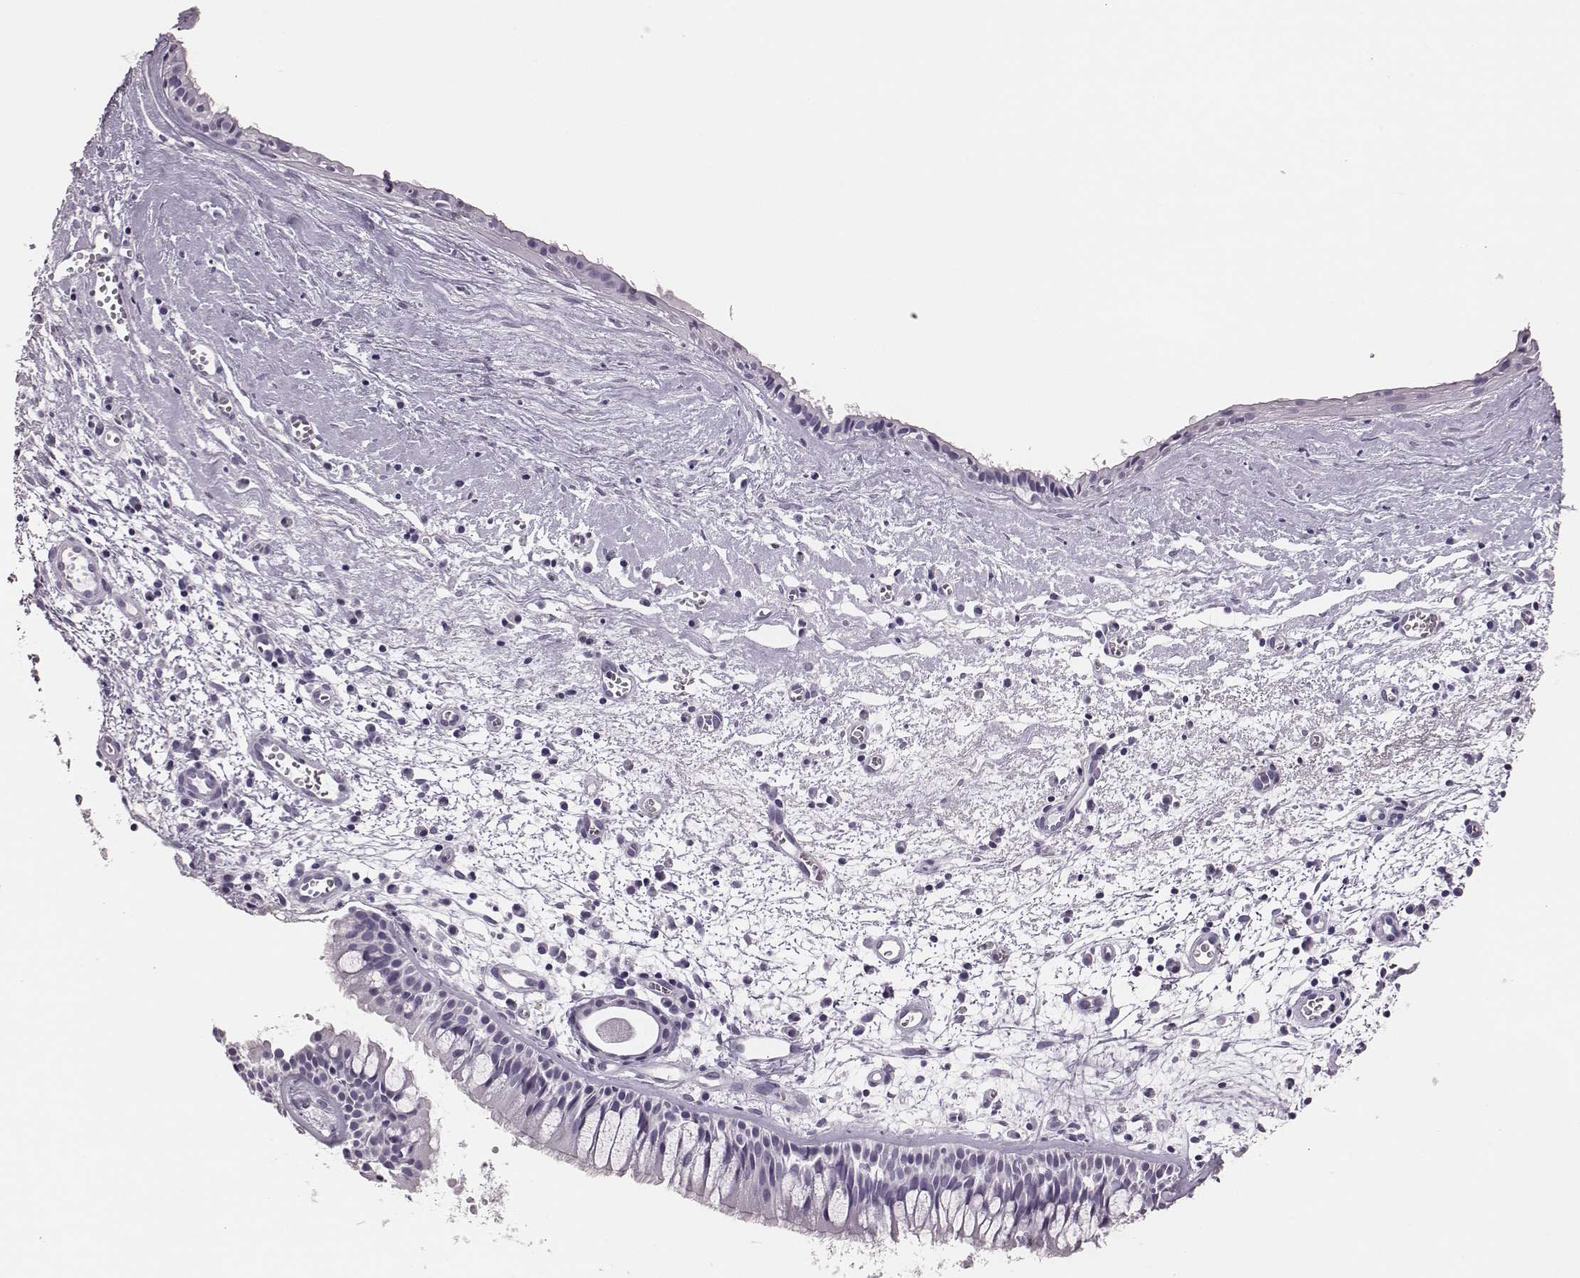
{"staining": {"intensity": "negative", "quantity": "none", "location": "none"}, "tissue": "nasopharynx", "cell_type": "Respiratory epithelial cells", "image_type": "normal", "snomed": [{"axis": "morphology", "description": "Normal tissue, NOS"}, {"axis": "topography", "description": "Nasopharynx"}], "caption": "IHC image of normal nasopharynx: nasopharynx stained with DAB (3,3'-diaminobenzidine) demonstrates no significant protein expression in respiratory epithelial cells. (DAB IHC, high magnification).", "gene": "H1", "patient": {"sex": "male", "age": 83}}